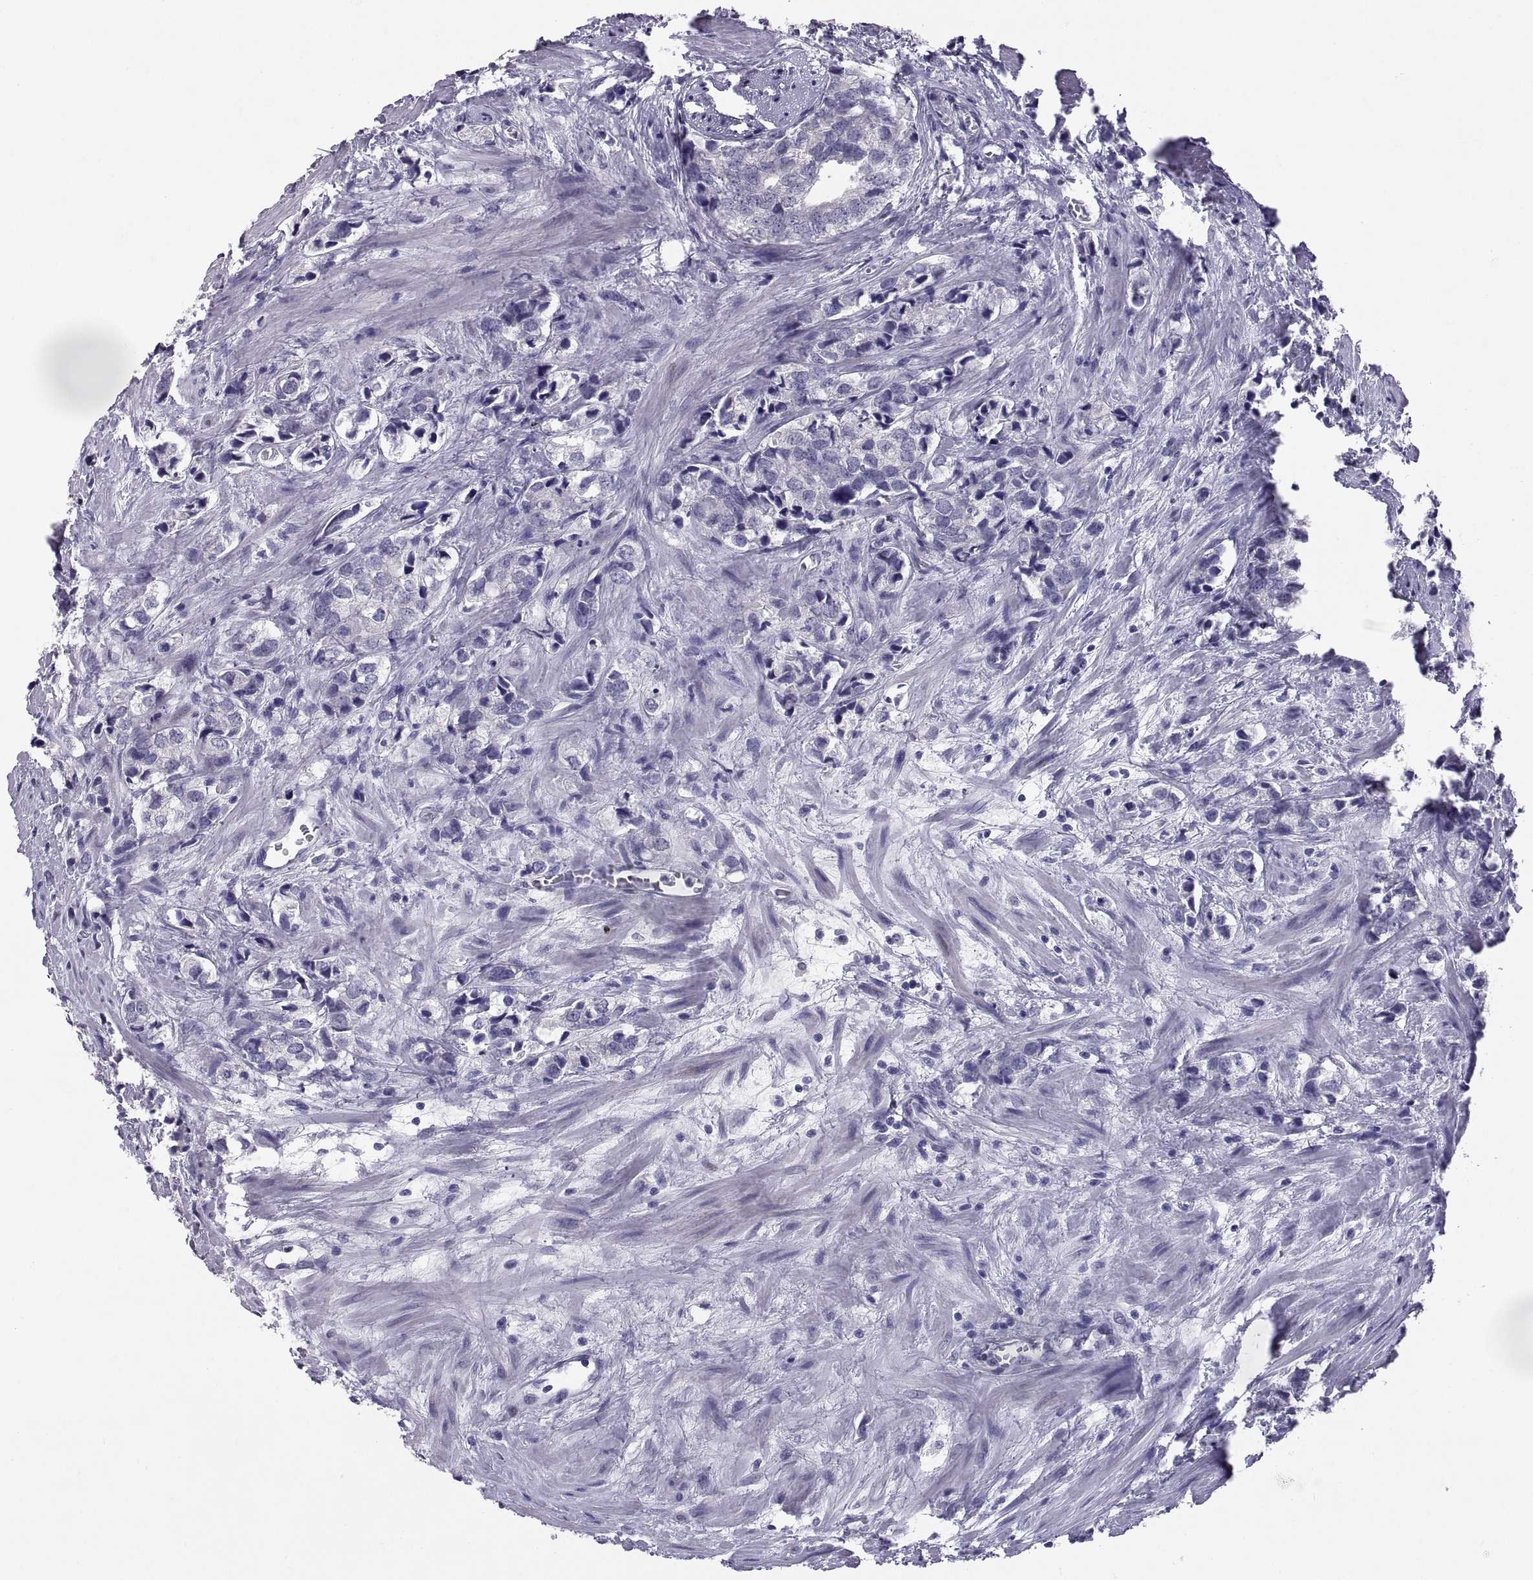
{"staining": {"intensity": "negative", "quantity": "none", "location": "none"}, "tissue": "prostate cancer", "cell_type": "Tumor cells", "image_type": "cancer", "snomed": [{"axis": "morphology", "description": "Adenocarcinoma, NOS"}, {"axis": "topography", "description": "Prostate and seminal vesicle, NOS"}], "caption": "Immunohistochemistry micrograph of neoplastic tissue: prostate cancer (adenocarcinoma) stained with DAB shows no significant protein expression in tumor cells.", "gene": "PTN", "patient": {"sex": "male", "age": 63}}